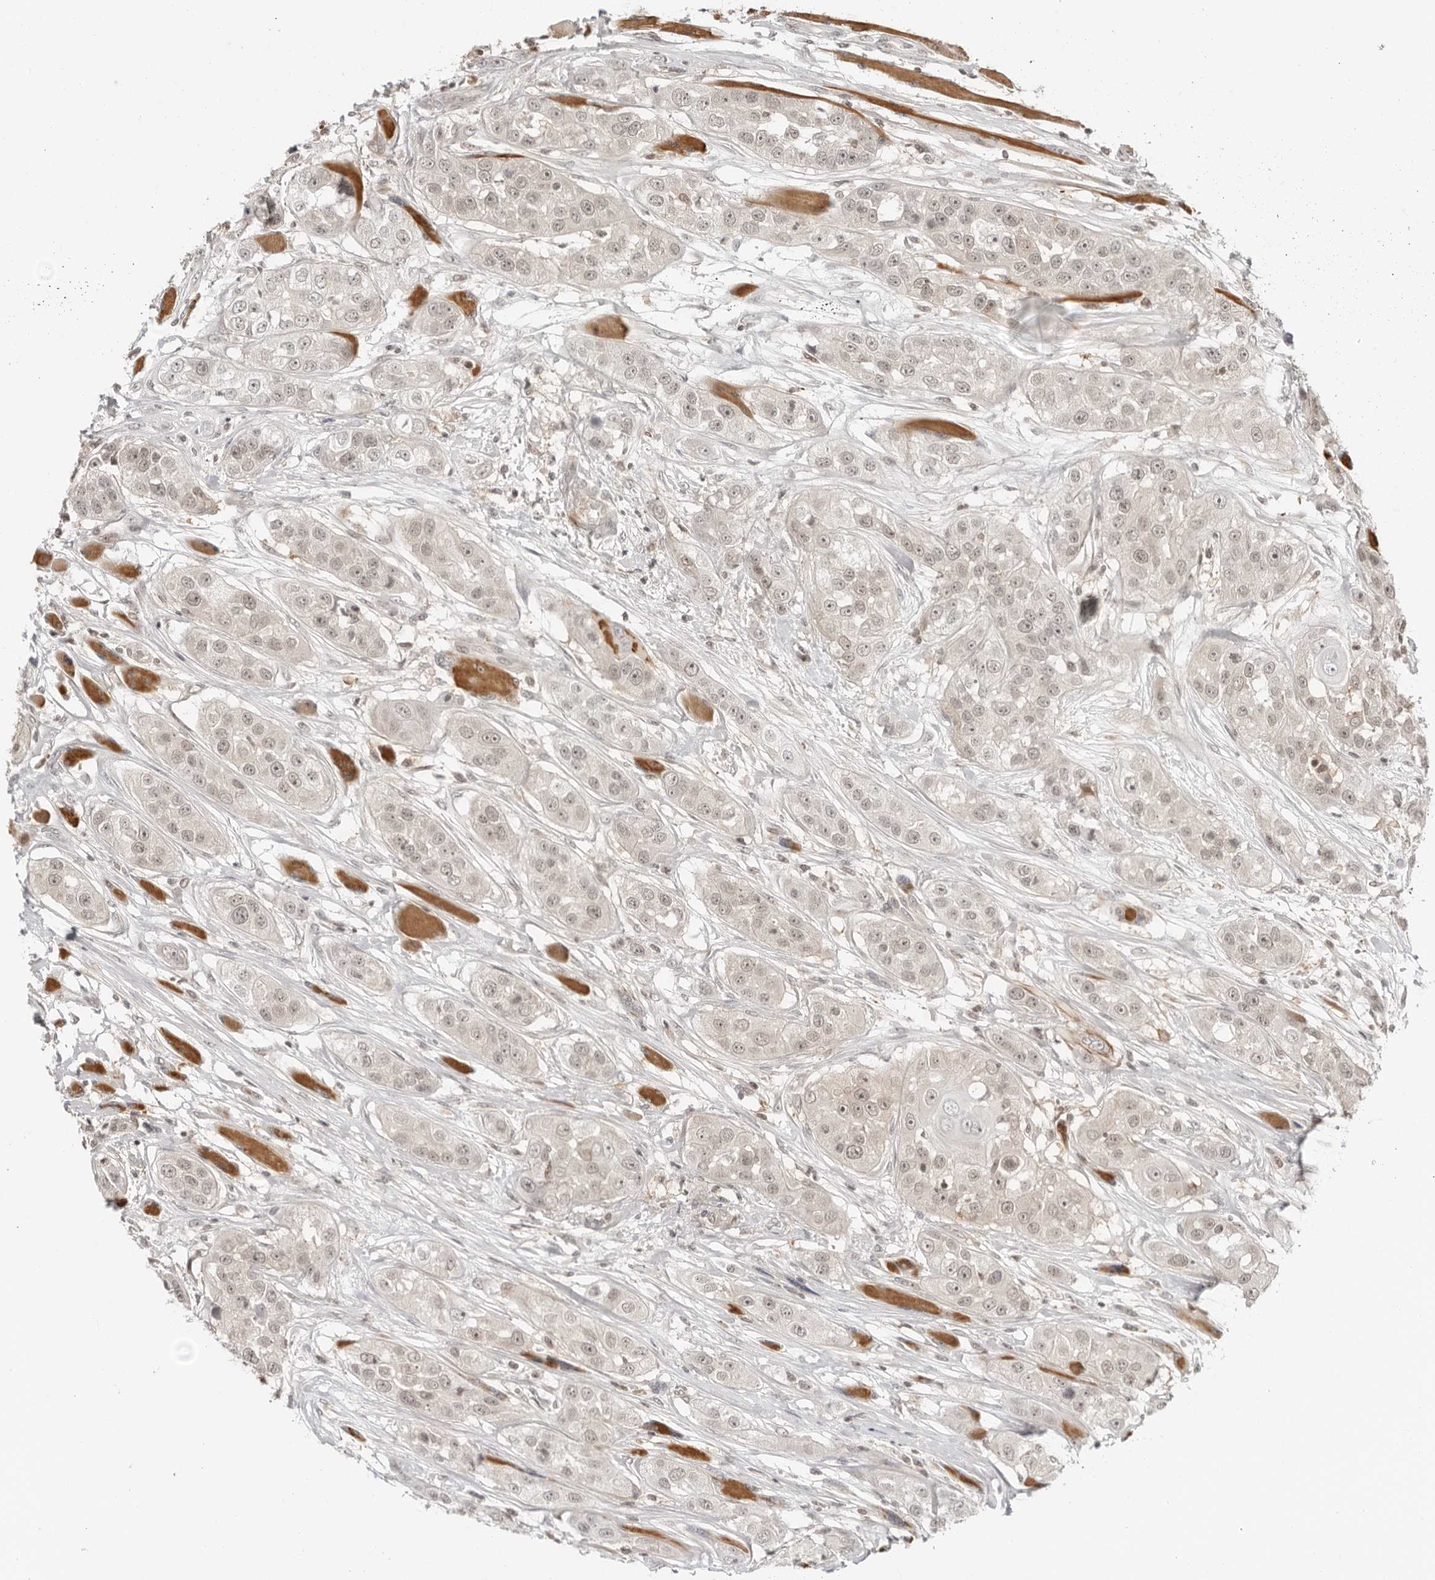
{"staining": {"intensity": "weak", "quantity": ">75%", "location": "nuclear"}, "tissue": "head and neck cancer", "cell_type": "Tumor cells", "image_type": "cancer", "snomed": [{"axis": "morphology", "description": "Normal tissue, NOS"}, {"axis": "morphology", "description": "Squamous cell carcinoma, NOS"}, {"axis": "topography", "description": "Skeletal muscle"}, {"axis": "topography", "description": "Head-Neck"}], "caption": "This photomicrograph displays head and neck cancer stained with IHC to label a protein in brown. The nuclear of tumor cells show weak positivity for the protein. Nuclei are counter-stained blue.", "gene": "RNF146", "patient": {"sex": "male", "age": 51}}